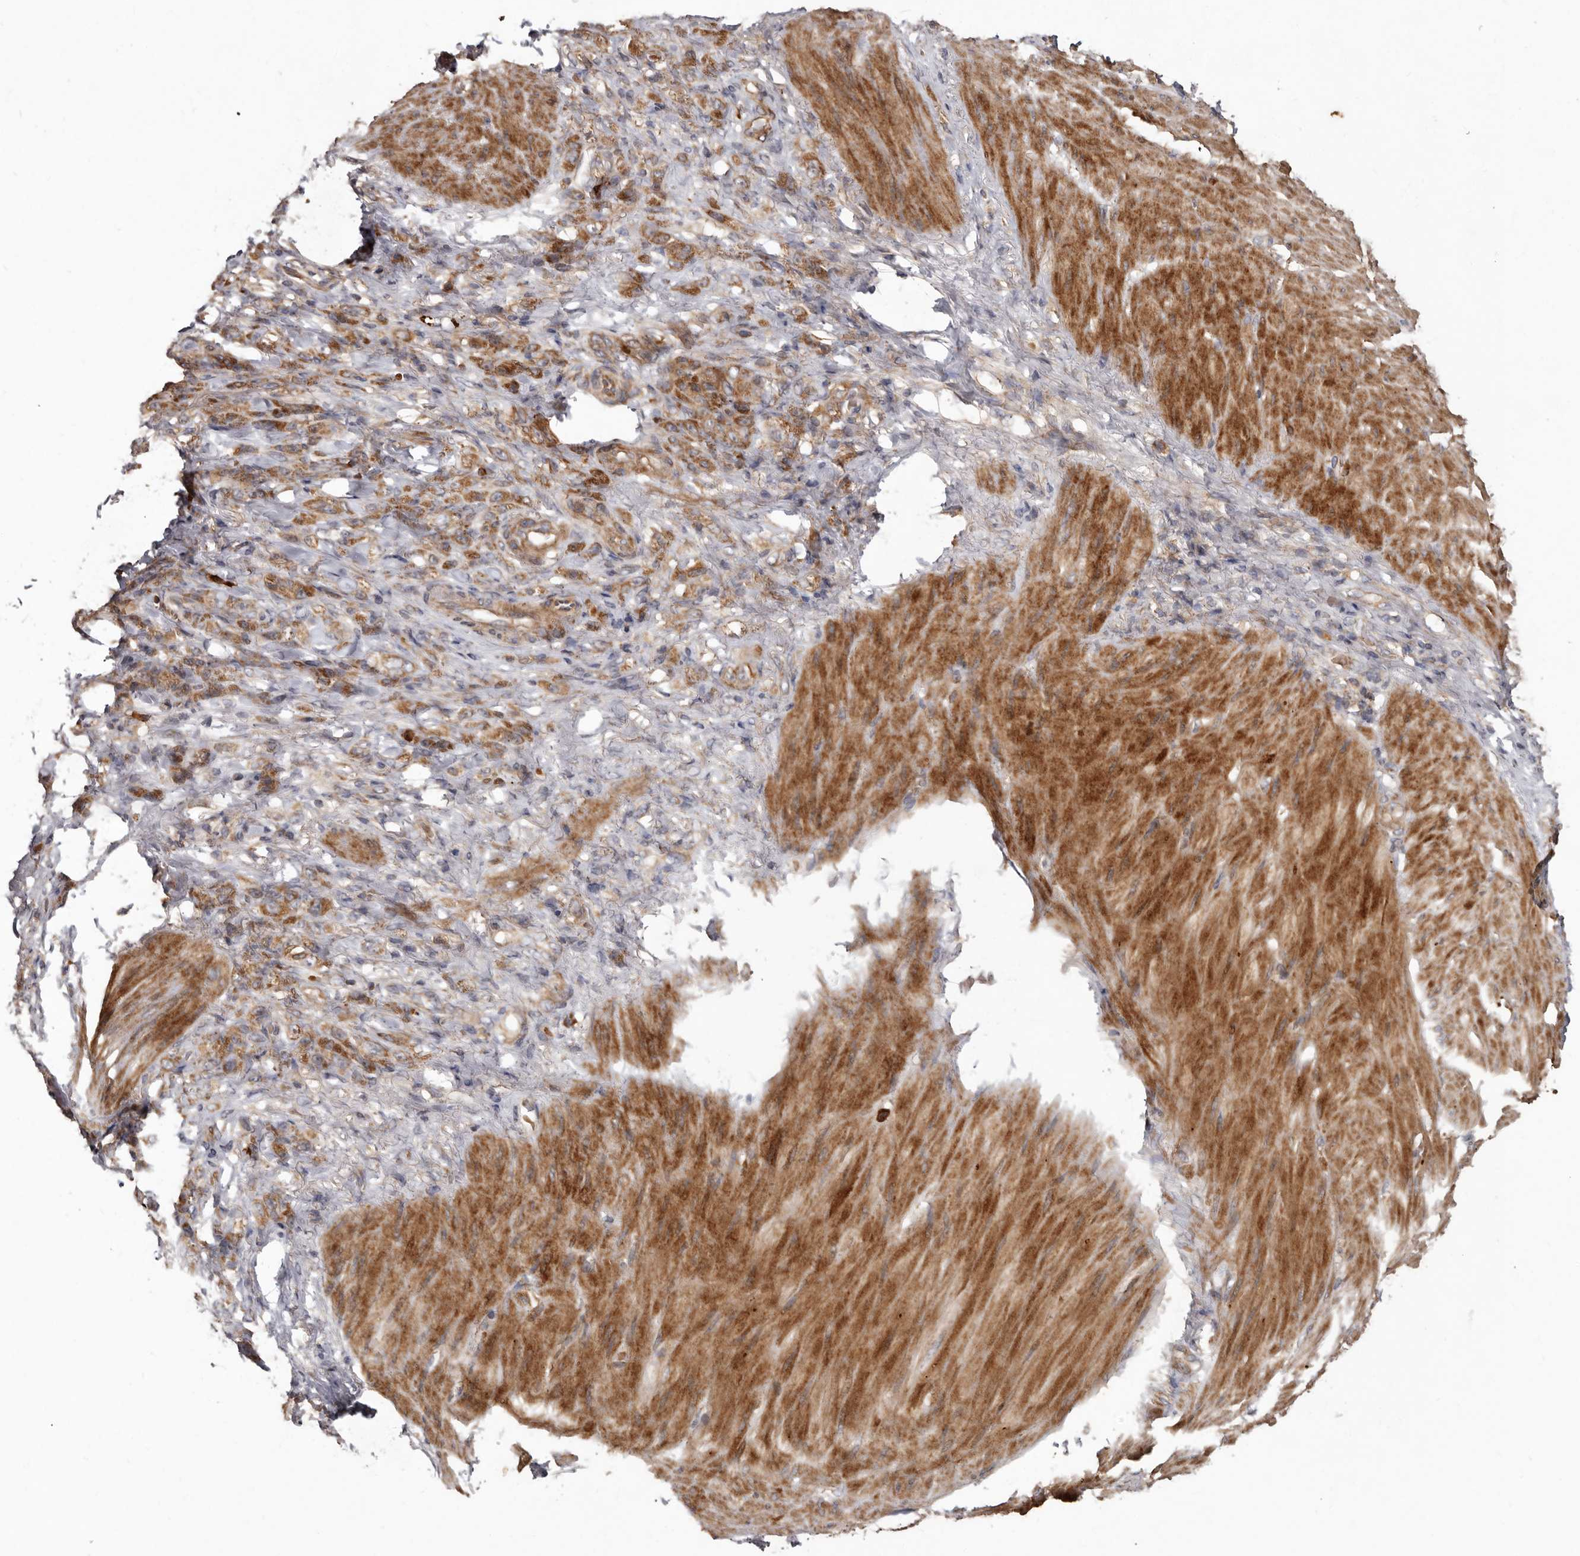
{"staining": {"intensity": "moderate", "quantity": ">75%", "location": "cytoplasmic/membranous"}, "tissue": "stomach cancer", "cell_type": "Tumor cells", "image_type": "cancer", "snomed": [{"axis": "morphology", "description": "Normal tissue, NOS"}, {"axis": "morphology", "description": "Adenocarcinoma, NOS"}, {"axis": "topography", "description": "Stomach"}], "caption": "Immunohistochemistry histopathology image of neoplastic tissue: stomach adenocarcinoma stained using IHC displays medium levels of moderate protein expression localized specifically in the cytoplasmic/membranous of tumor cells, appearing as a cytoplasmic/membranous brown color.", "gene": "GOT1L1", "patient": {"sex": "male", "age": 82}}